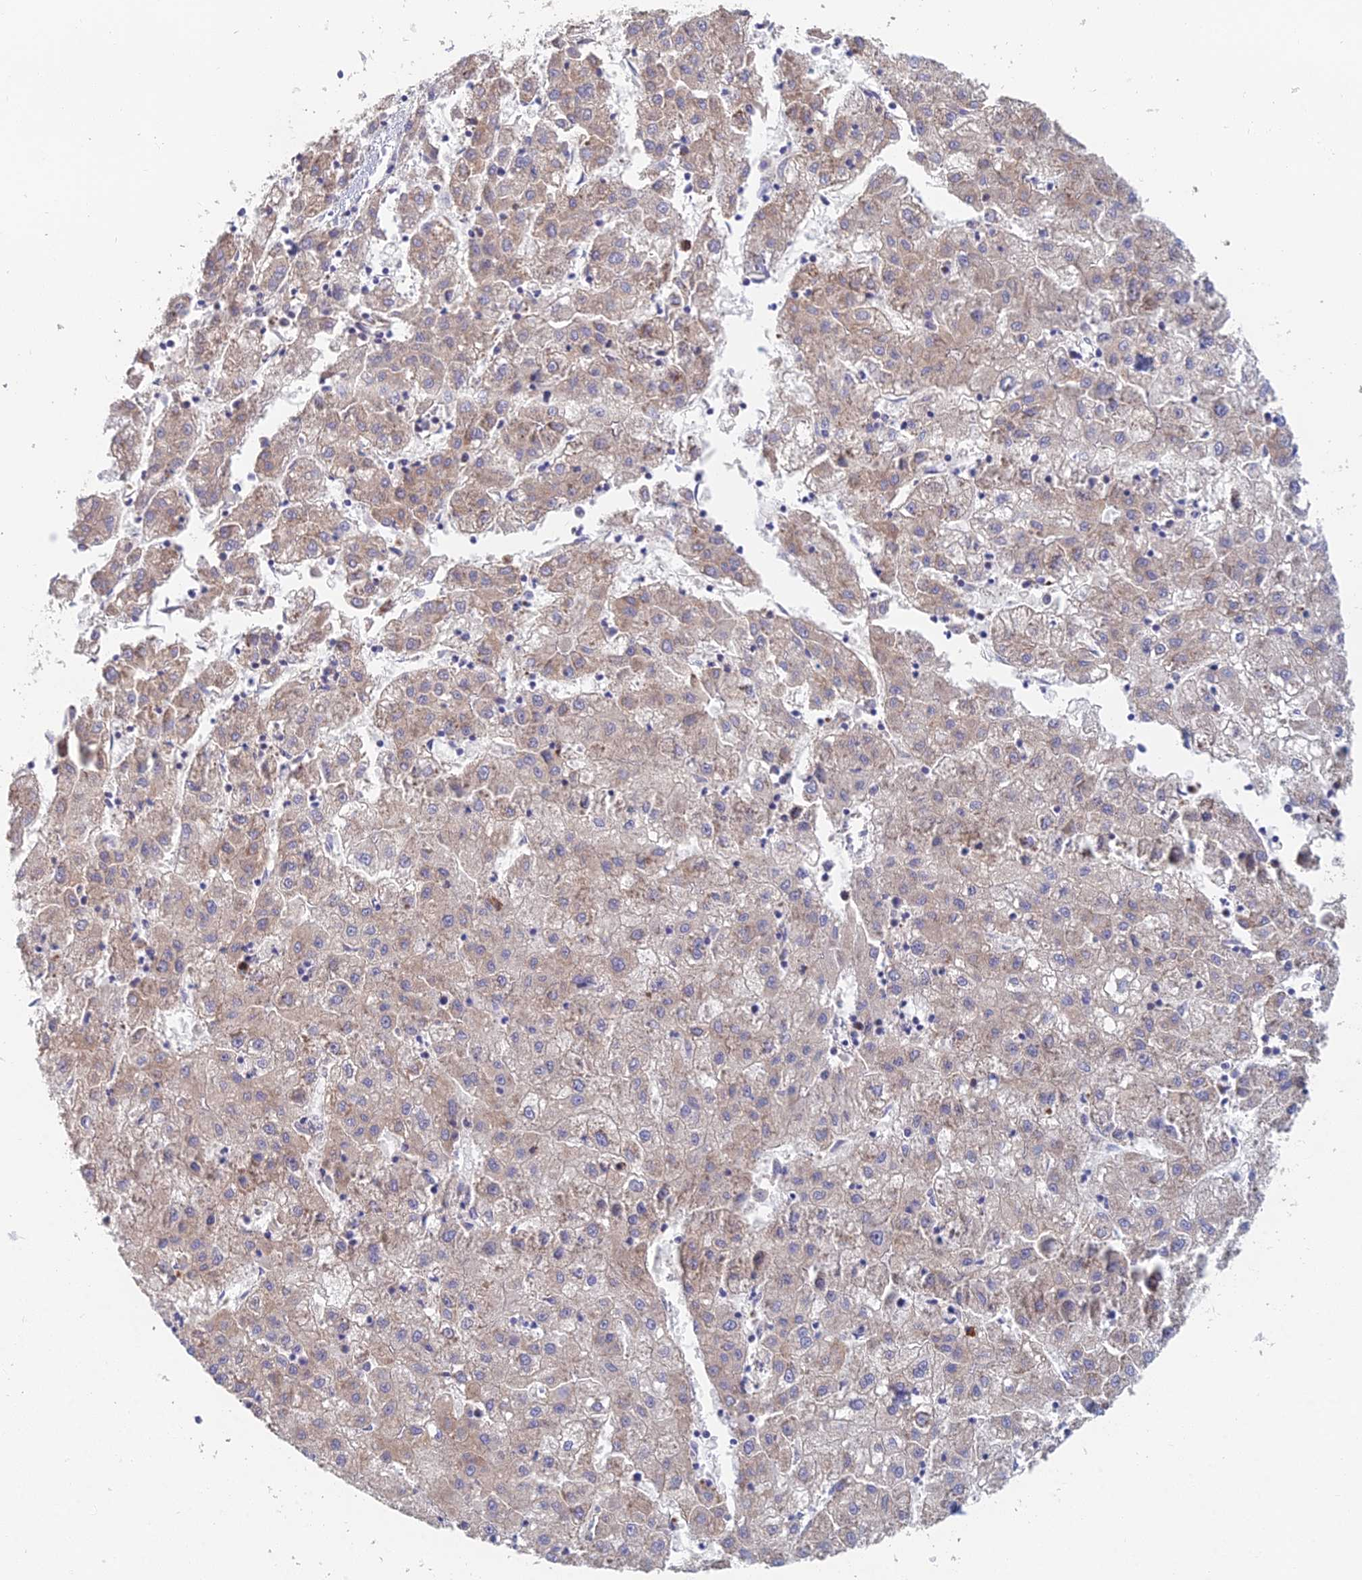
{"staining": {"intensity": "weak", "quantity": "25%-75%", "location": "cytoplasmic/membranous"}, "tissue": "liver cancer", "cell_type": "Tumor cells", "image_type": "cancer", "snomed": [{"axis": "morphology", "description": "Carcinoma, Hepatocellular, NOS"}, {"axis": "topography", "description": "Liver"}], "caption": "IHC (DAB (3,3'-diaminobenzidine)) staining of human liver cancer shows weak cytoplasmic/membranous protein expression in about 25%-75% of tumor cells.", "gene": "ELOF1", "patient": {"sex": "male", "age": 72}}